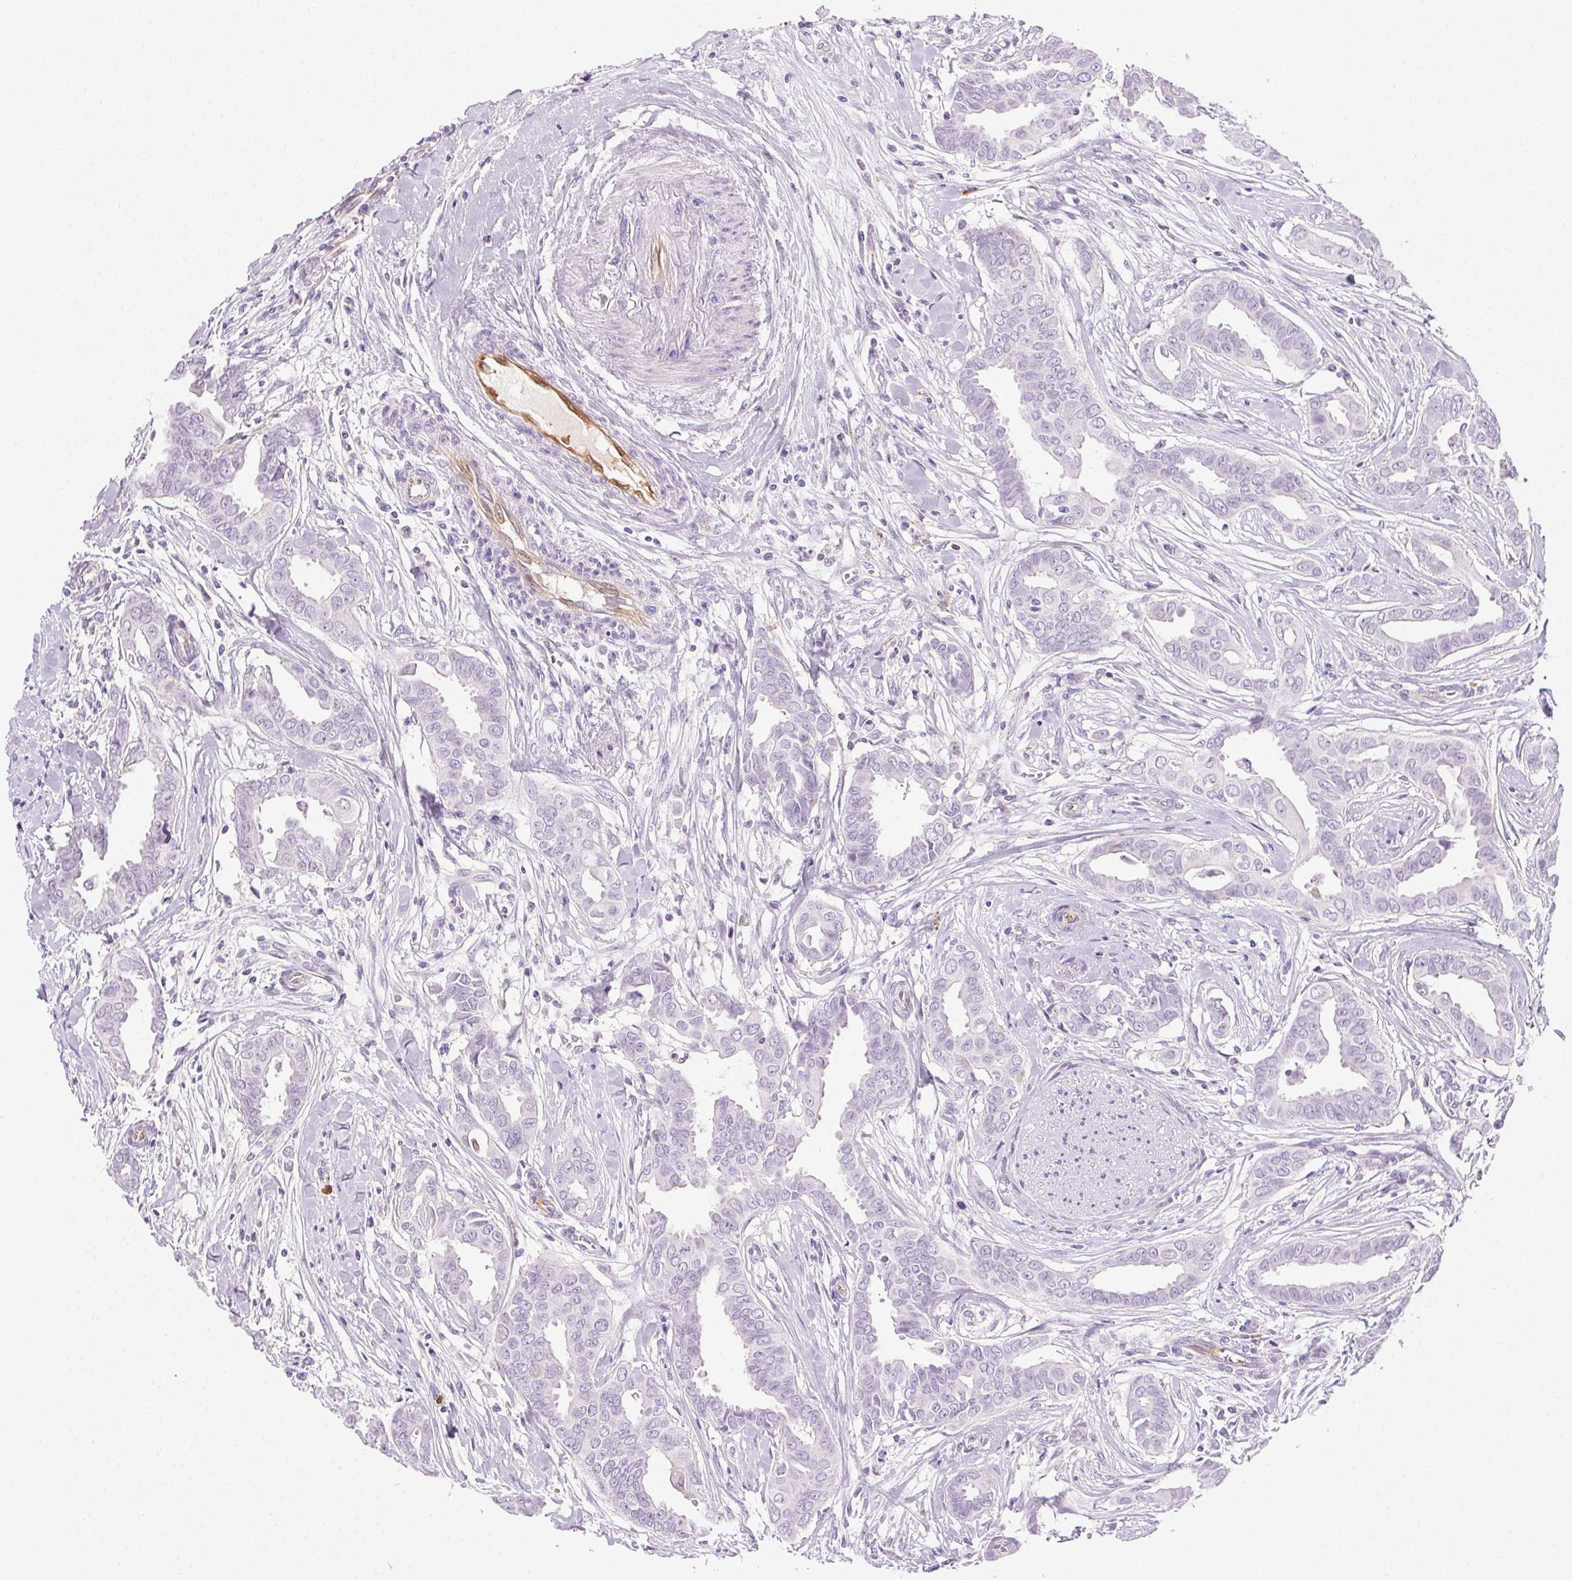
{"staining": {"intensity": "negative", "quantity": "none", "location": "none"}, "tissue": "breast cancer", "cell_type": "Tumor cells", "image_type": "cancer", "snomed": [{"axis": "morphology", "description": "Duct carcinoma"}, {"axis": "topography", "description": "Breast"}], "caption": "Immunohistochemistry photomicrograph of human breast cancer stained for a protein (brown), which shows no expression in tumor cells. The staining is performed using DAB (3,3'-diaminobenzidine) brown chromogen with nuclei counter-stained in using hematoxylin.", "gene": "TMEM45A", "patient": {"sex": "female", "age": 45}}